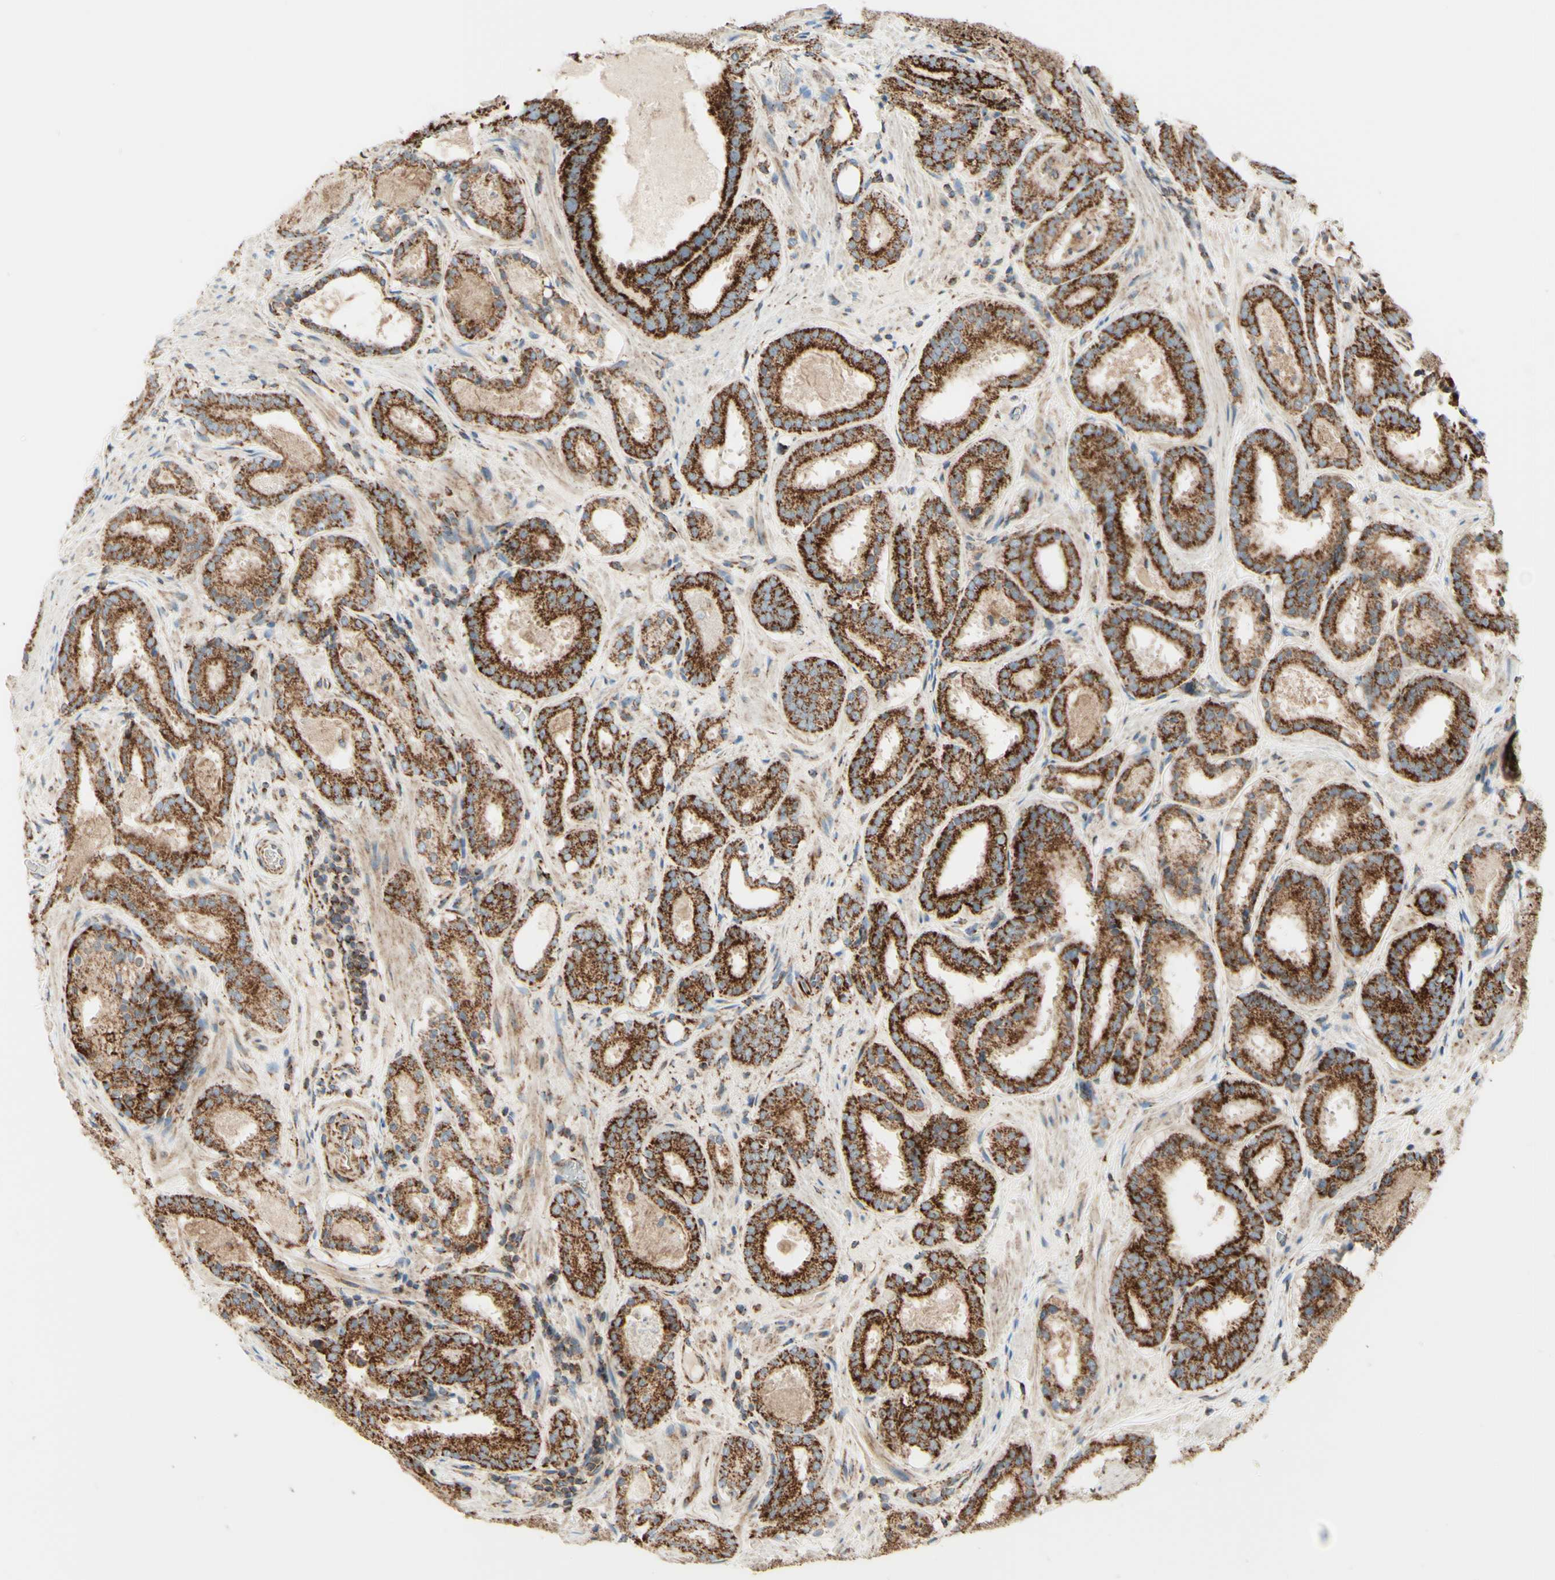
{"staining": {"intensity": "strong", "quantity": ">75%", "location": "cytoplasmic/membranous"}, "tissue": "prostate cancer", "cell_type": "Tumor cells", "image_type": "cancer", "snomed": [{"axis": "morphology", "description": "Adenocarcinoma, Low grade"}, {"axis": "topography", "description": "Prostate"}], "caption": "IHC of human prostate adenocarcinoma (low-grade) demonstrates high levels of strong cytoplasmic/membranous expression in about >75% of tumor cells.", "gene": "ARMC10", "patient": {"sex": "male", "age": 69}}